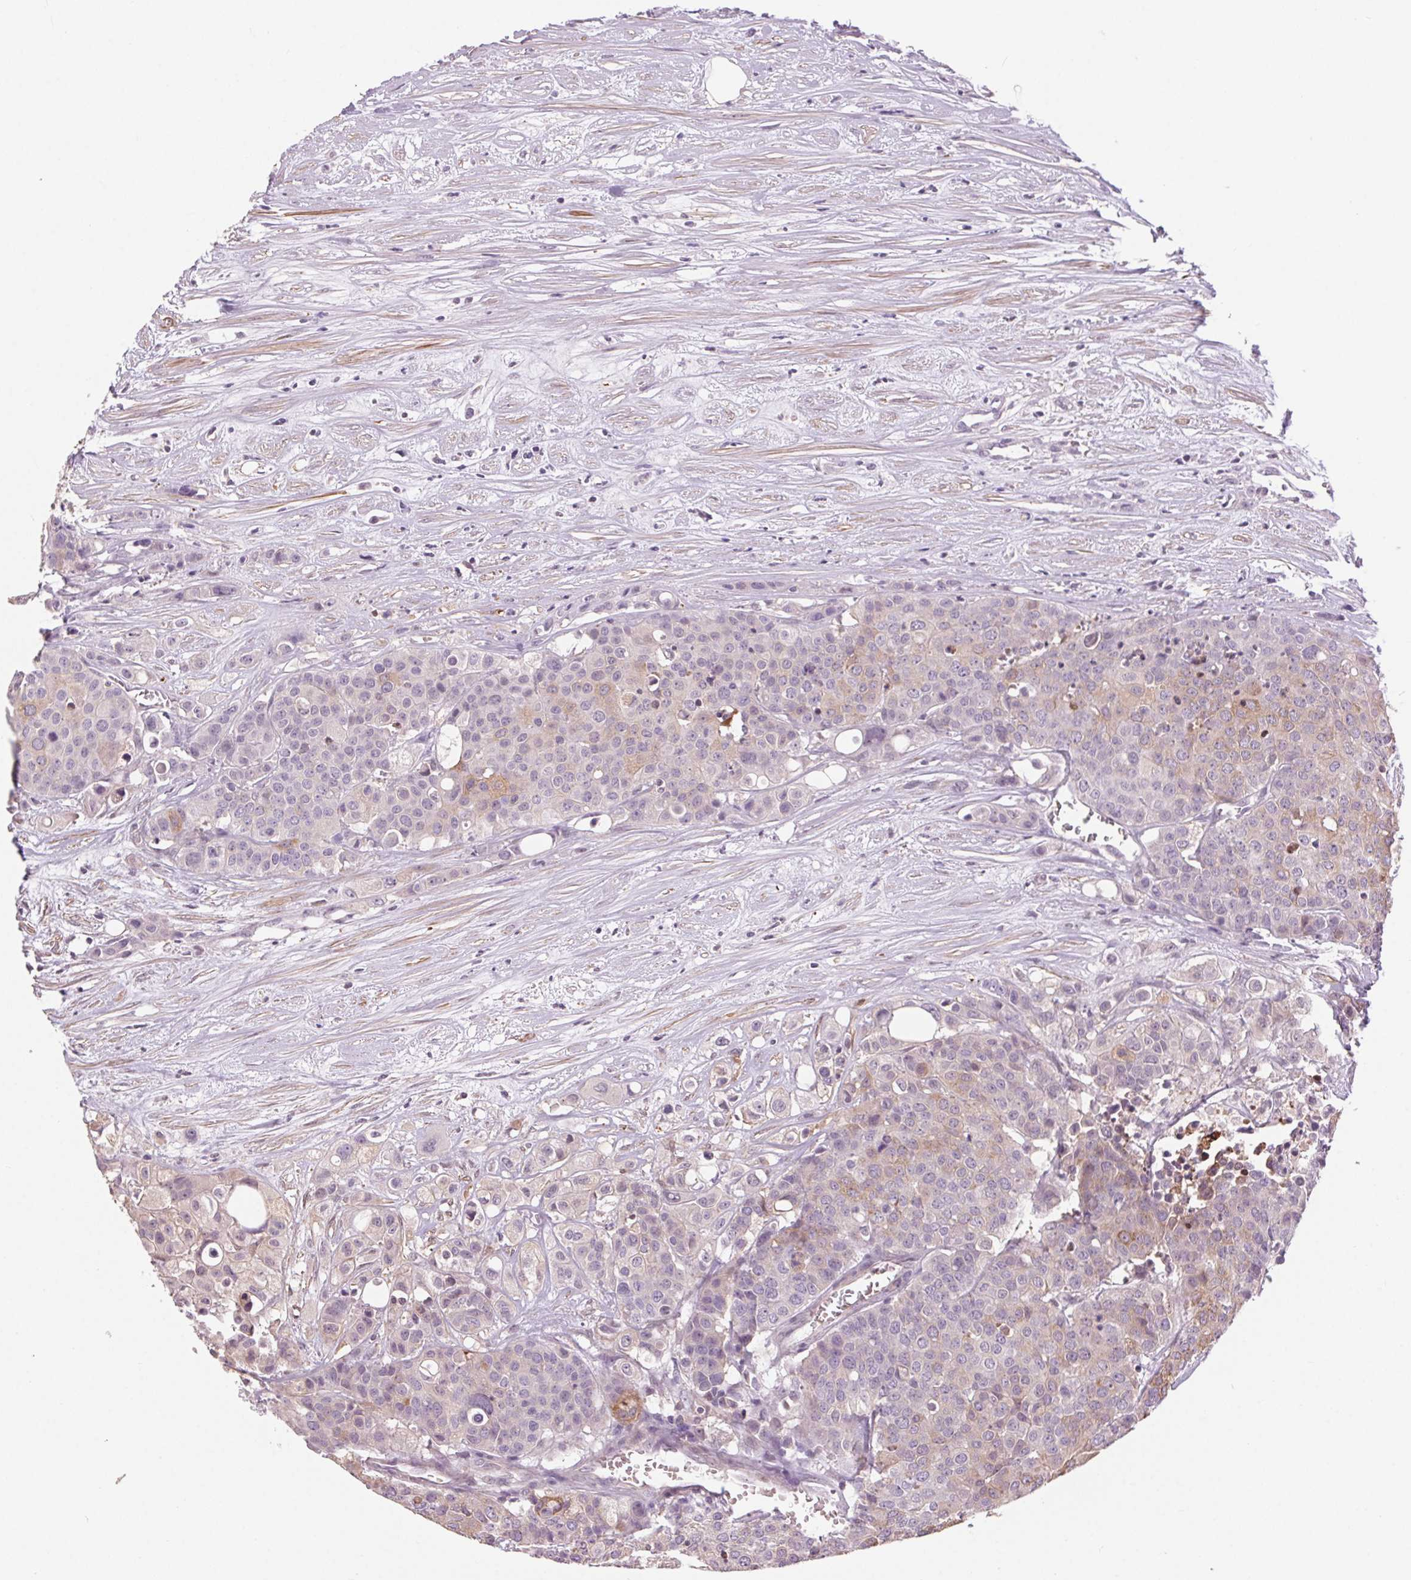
{"staining": {"intensity": "weak", "quantity": "<25%", "location": "cytoplasmic/membranous"}, "tissue": "carcinoid", "cell_type": "Tumor cells", "image_type": "cancer", "snomed": [{"axis": "morphology", "description": "Carcinoid, malignant, NOS"}, {"axis": "topography", "description": "Colon"}], "caption": "IHC histopathology image of neoplastic tissue: carcinoid stained with DAB (3,3'-diaminobenzidine) exhibits no significant protein expression in tumor cells.", "gene": "HHLA2", "patient": {"sex": "male", "age": 81}}